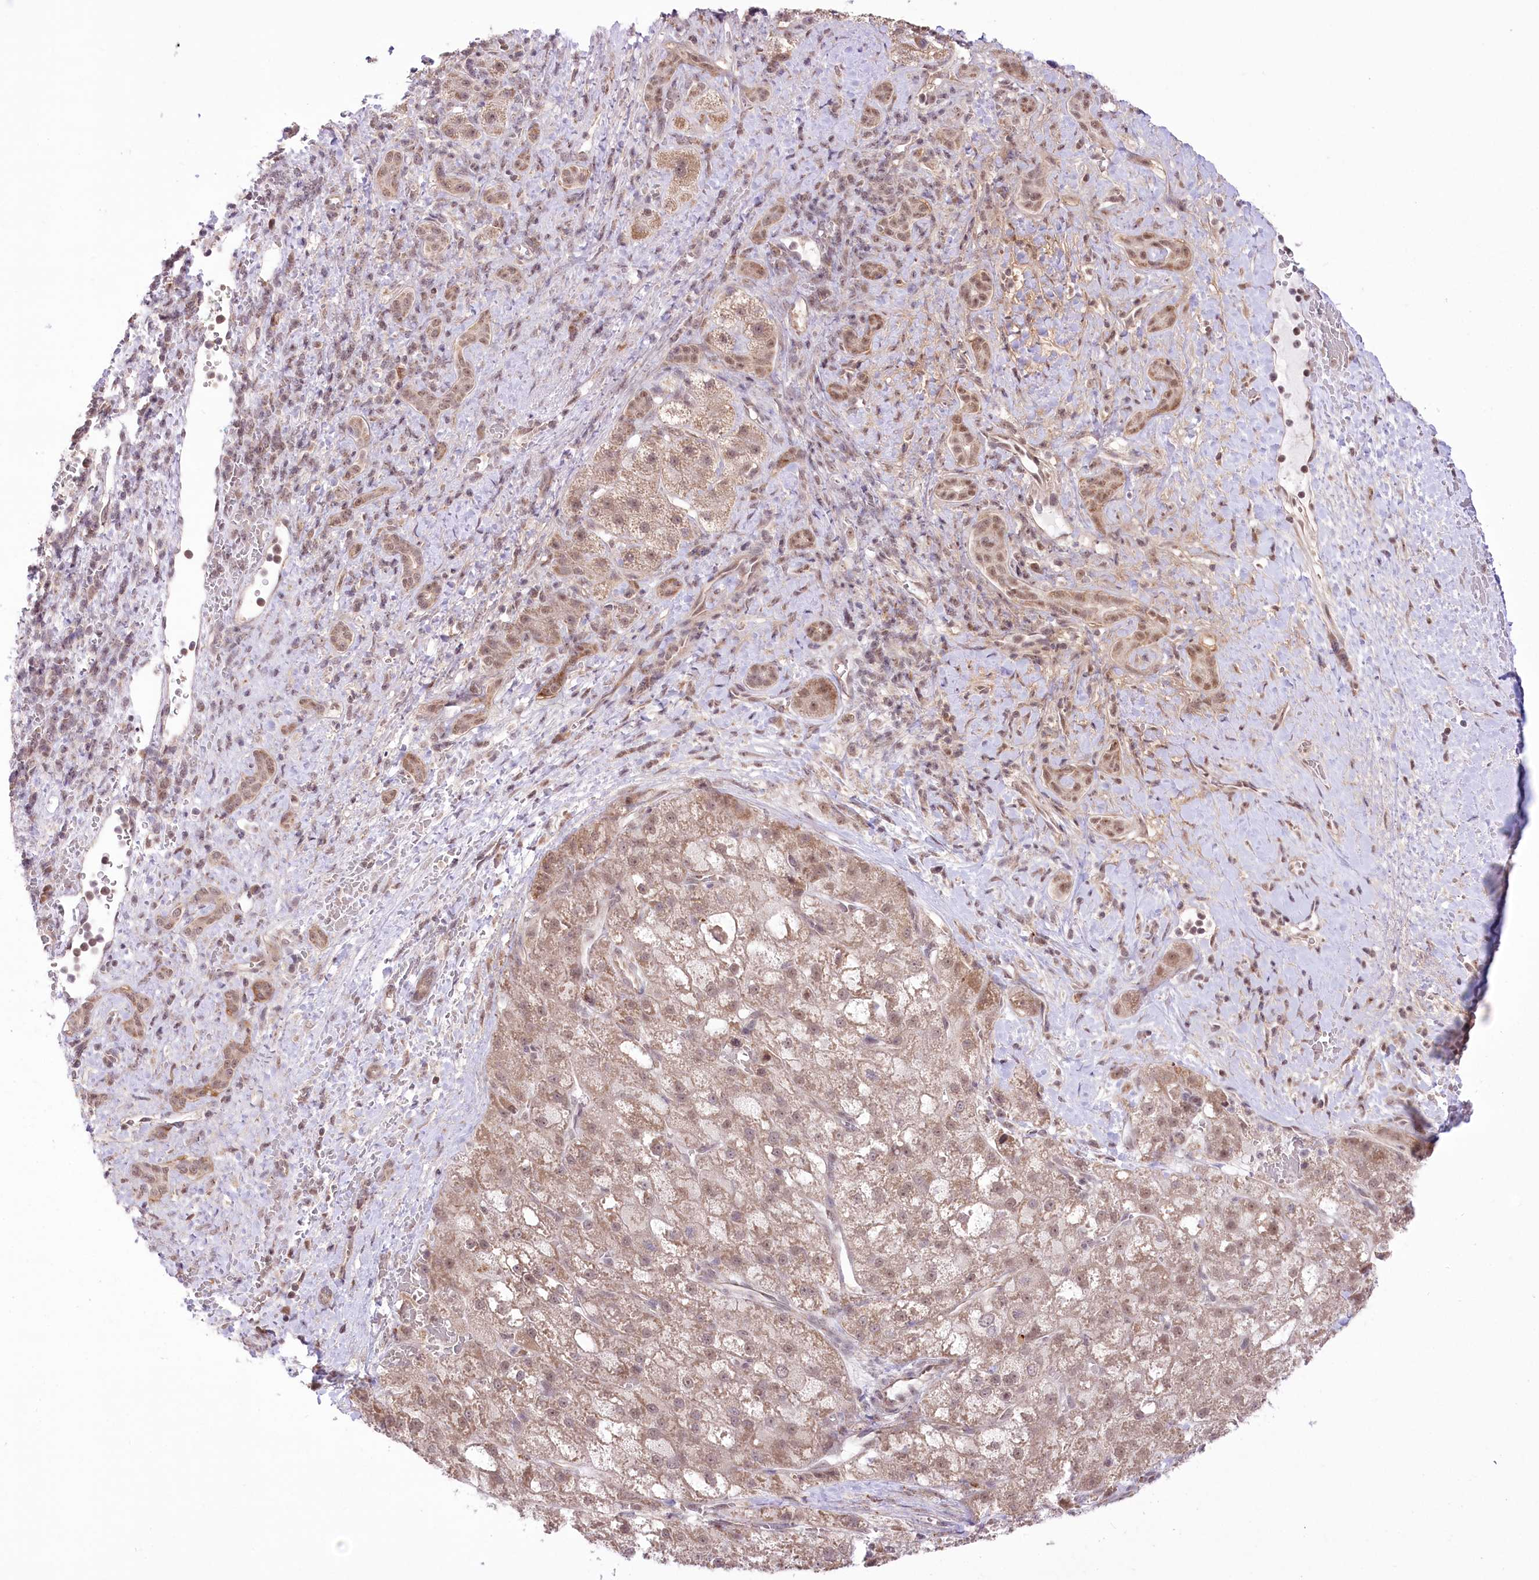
{"staining": {"intensity": "moderate", "quantity": ">75%", "location": "cytoplasmic/membranous,nuclear"}, "tissue": "liver cancer", "cell_type": "Tumor cells", "image_type": "cancer", "snomed": [{"axis": "morphology", "description": "Normal tissue, NOS"}, {"axis": "morphology", "description": "Carcinoma, Hepatocellular, NOS"}, {"axis": "topography", "description": "Liver"}], "caption": "Immunohistochemical staining of liver cancer exhibits moderate cytoplasmic/membranous and nuclear protein staining in about >75% of tumor cells.", "gene": "ZMAT2", "patient": {"sex": "male", "age": 57}}